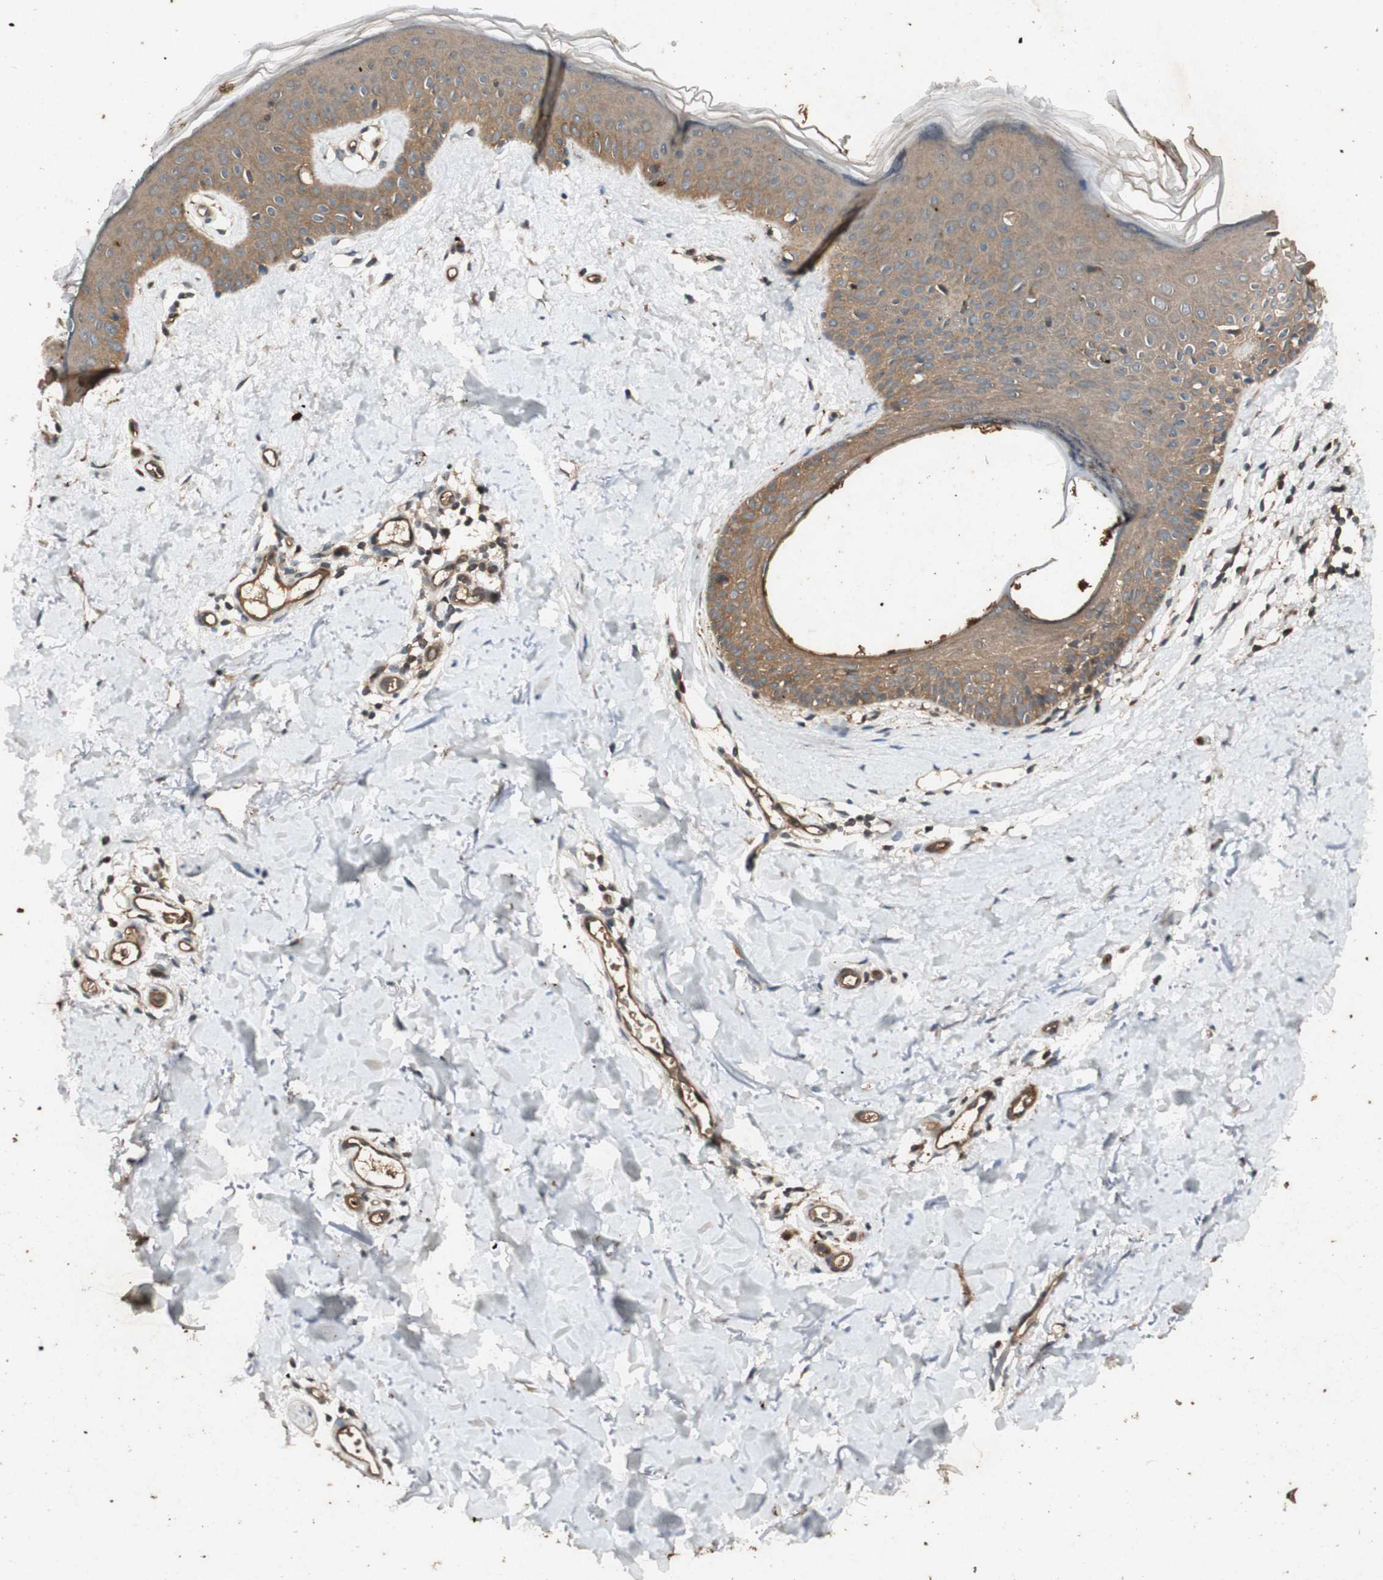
{"staining": {"intensity": "moderate", "quantity": ">75%", "location": "cytoplasmic/membranous"}, "tissue": "skin", "cell_type": "Fibroblasts", "image_type": "normal", "snomed": [{"axis": "morphology", "description": "Normal tissue, NOS"}, {"axis": "topography", "description": "Skin"}], "caption": "This image displays immunohistochemistry (IHC) staining of benign human skin, with medium moderate cytoplasmic/membranous expression in about >75% of fibroblasts.", "gene": "EPHA8", "patient": {"sex": "female", "age": 56}}